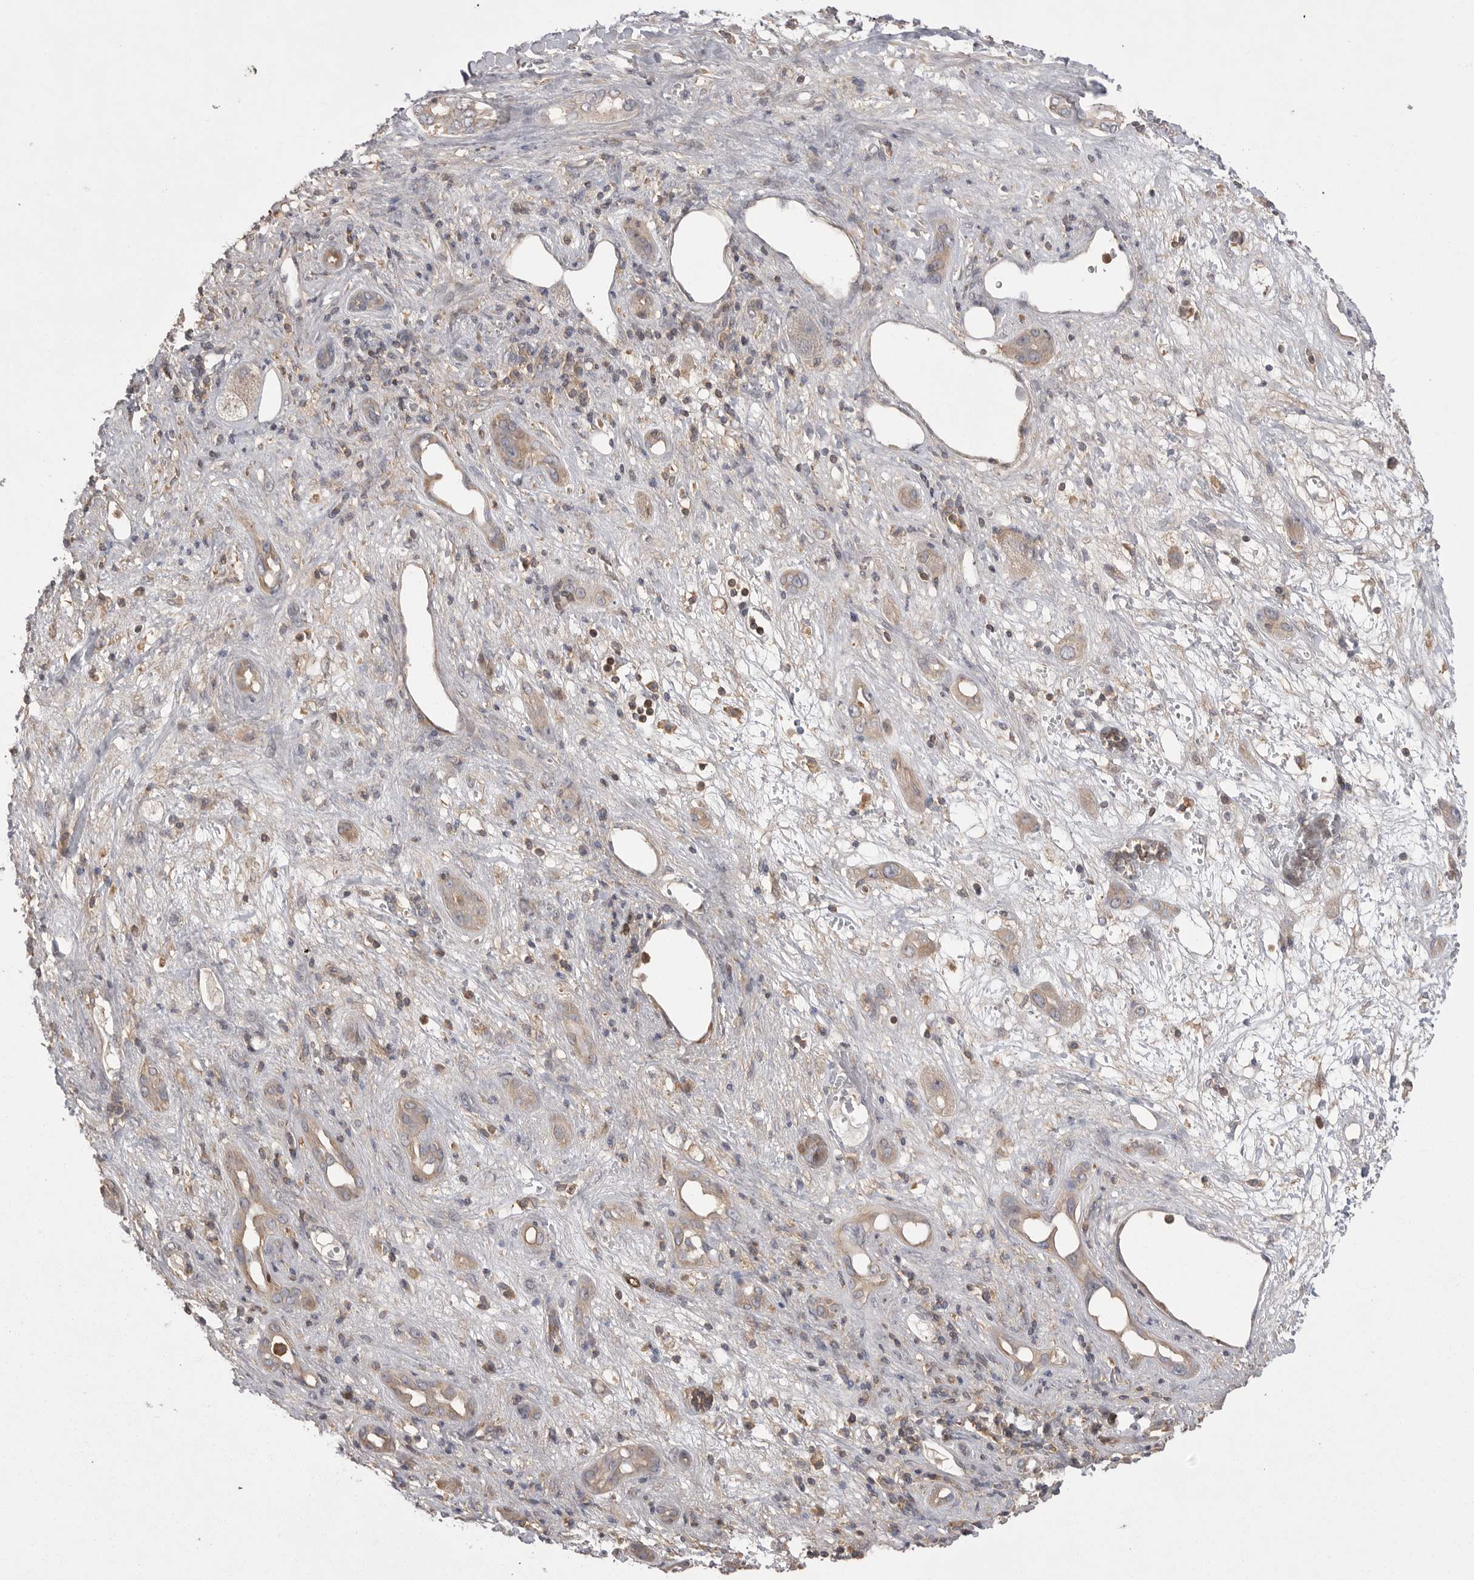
{"staining": {"intensity": "weak", "quantity": ">75%", "location": "cytoplasmic/membranous"}, "tissue": "liver cancer", "cell_type": "Tumor cells", "image_type": "cancer", "snomed": [{"axis": "morphology", "description": "Carcinoma, Hepatocellular, NOS"}, {"axis": "topography", "description": "Liver"}], "caption": "A high-resolution micrograph shows immunohistochemistry (IHC) staining of liver cancer, which displays weak cytoplasmic/membranous staining in about >75% of tumor cells. The staining is performed using DAB brown chromogen to label protein expression. The nuclei are counter-stained blue using hematoxylin.", "gene": "TOP2A", "patient": {"sex": "female", "age": 73}}